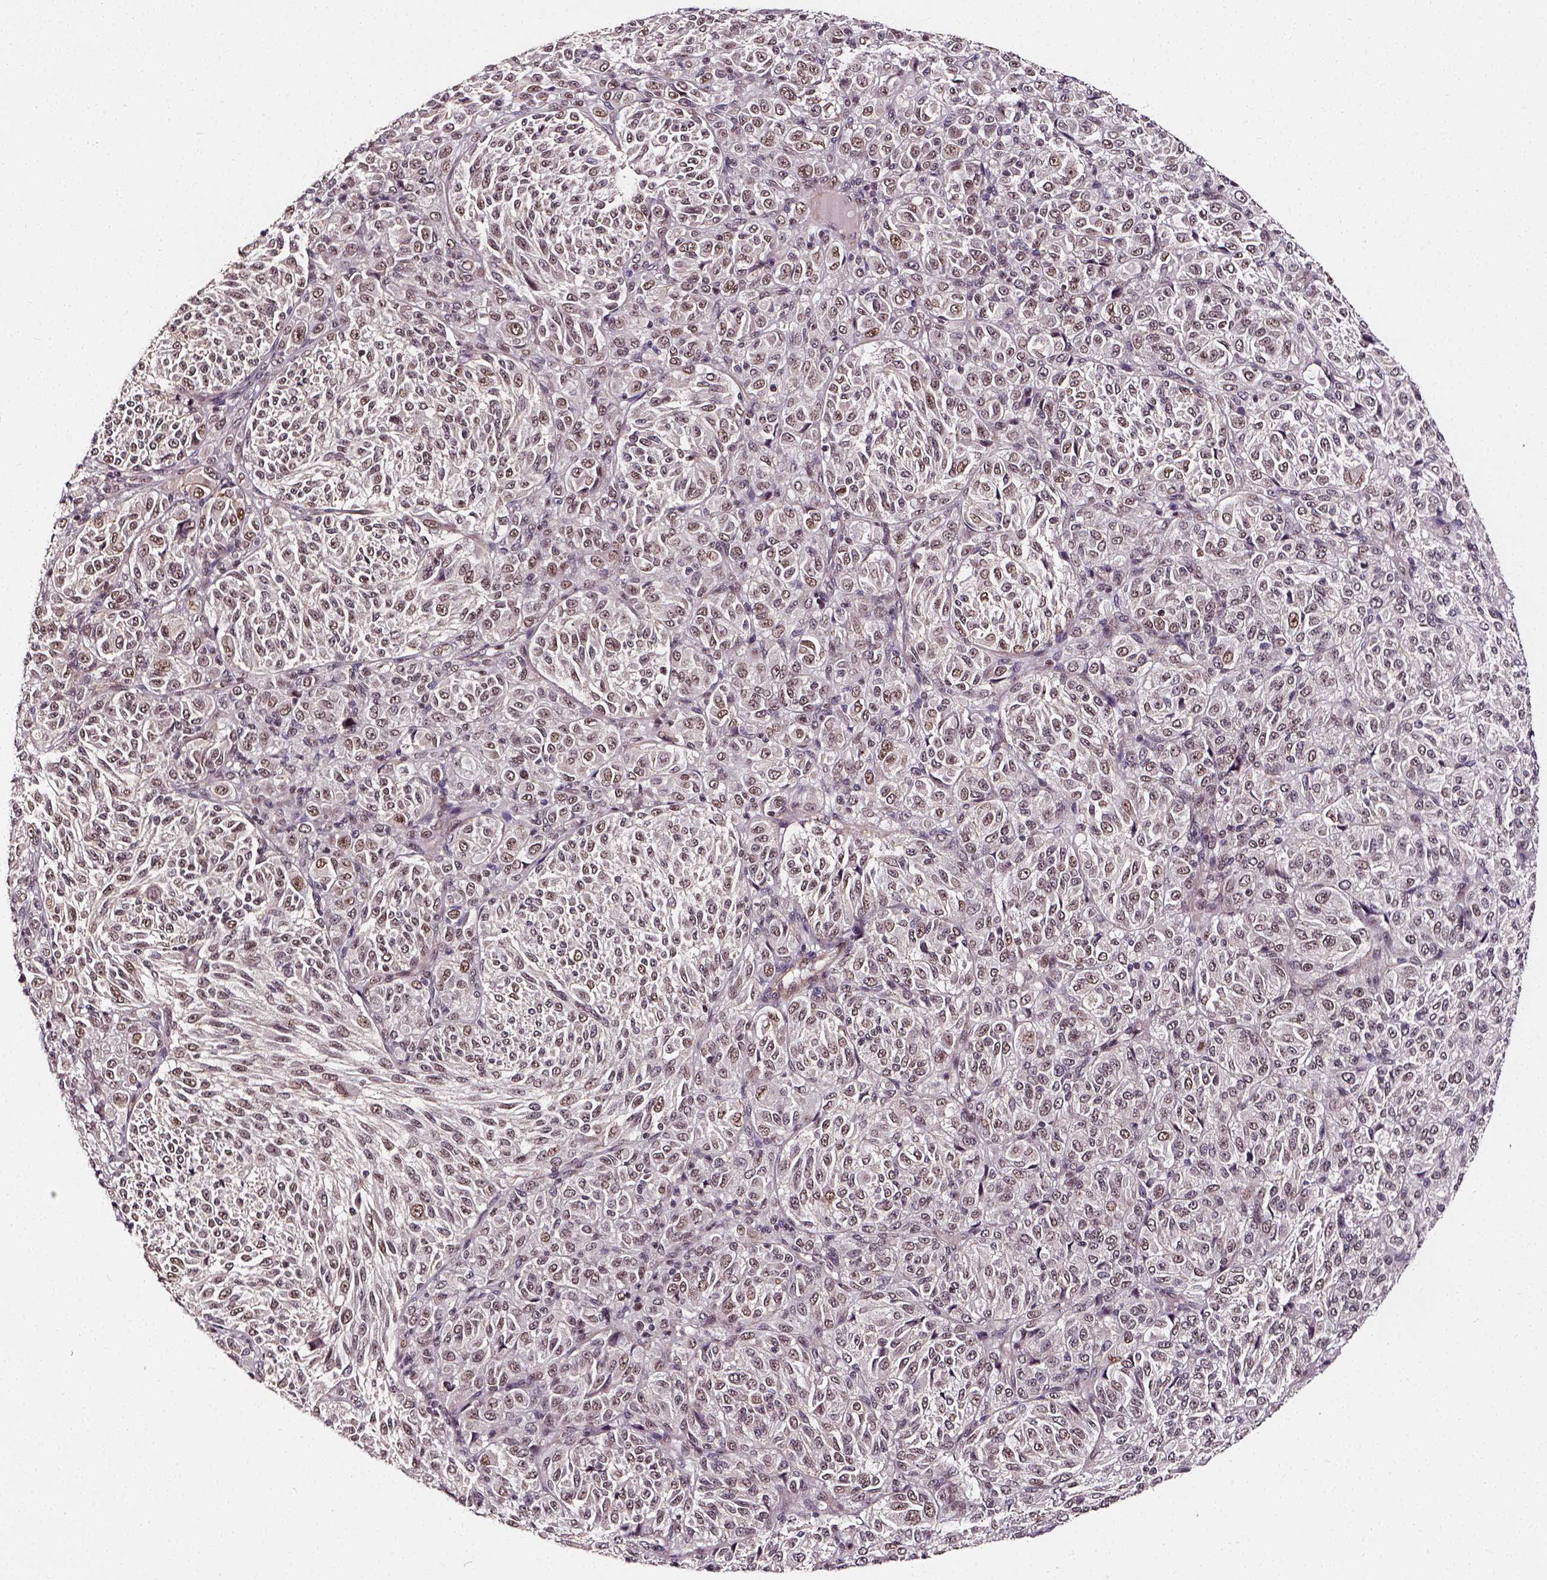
{"staining": {"intensity": "weak", "quantity": ">75%", "location": "cytoplasmic/membranous,nuclear"}, "tissue": "melanoma", "cell_type": "Tumor cells", "image_type": "cancer", "snomed": [{"axis": "morphology", "description": "Malignant melanoma, Metastatic site"}, {"axis": "topography", "description": "Brain"}], "caption": "Tumor cells display low levels of weak cytoplasmic/membranous and nuclear staining in about >75% of cells in melanoma.", "gene": "NACC1", "patient": {"sex": "female", "age": 56}}